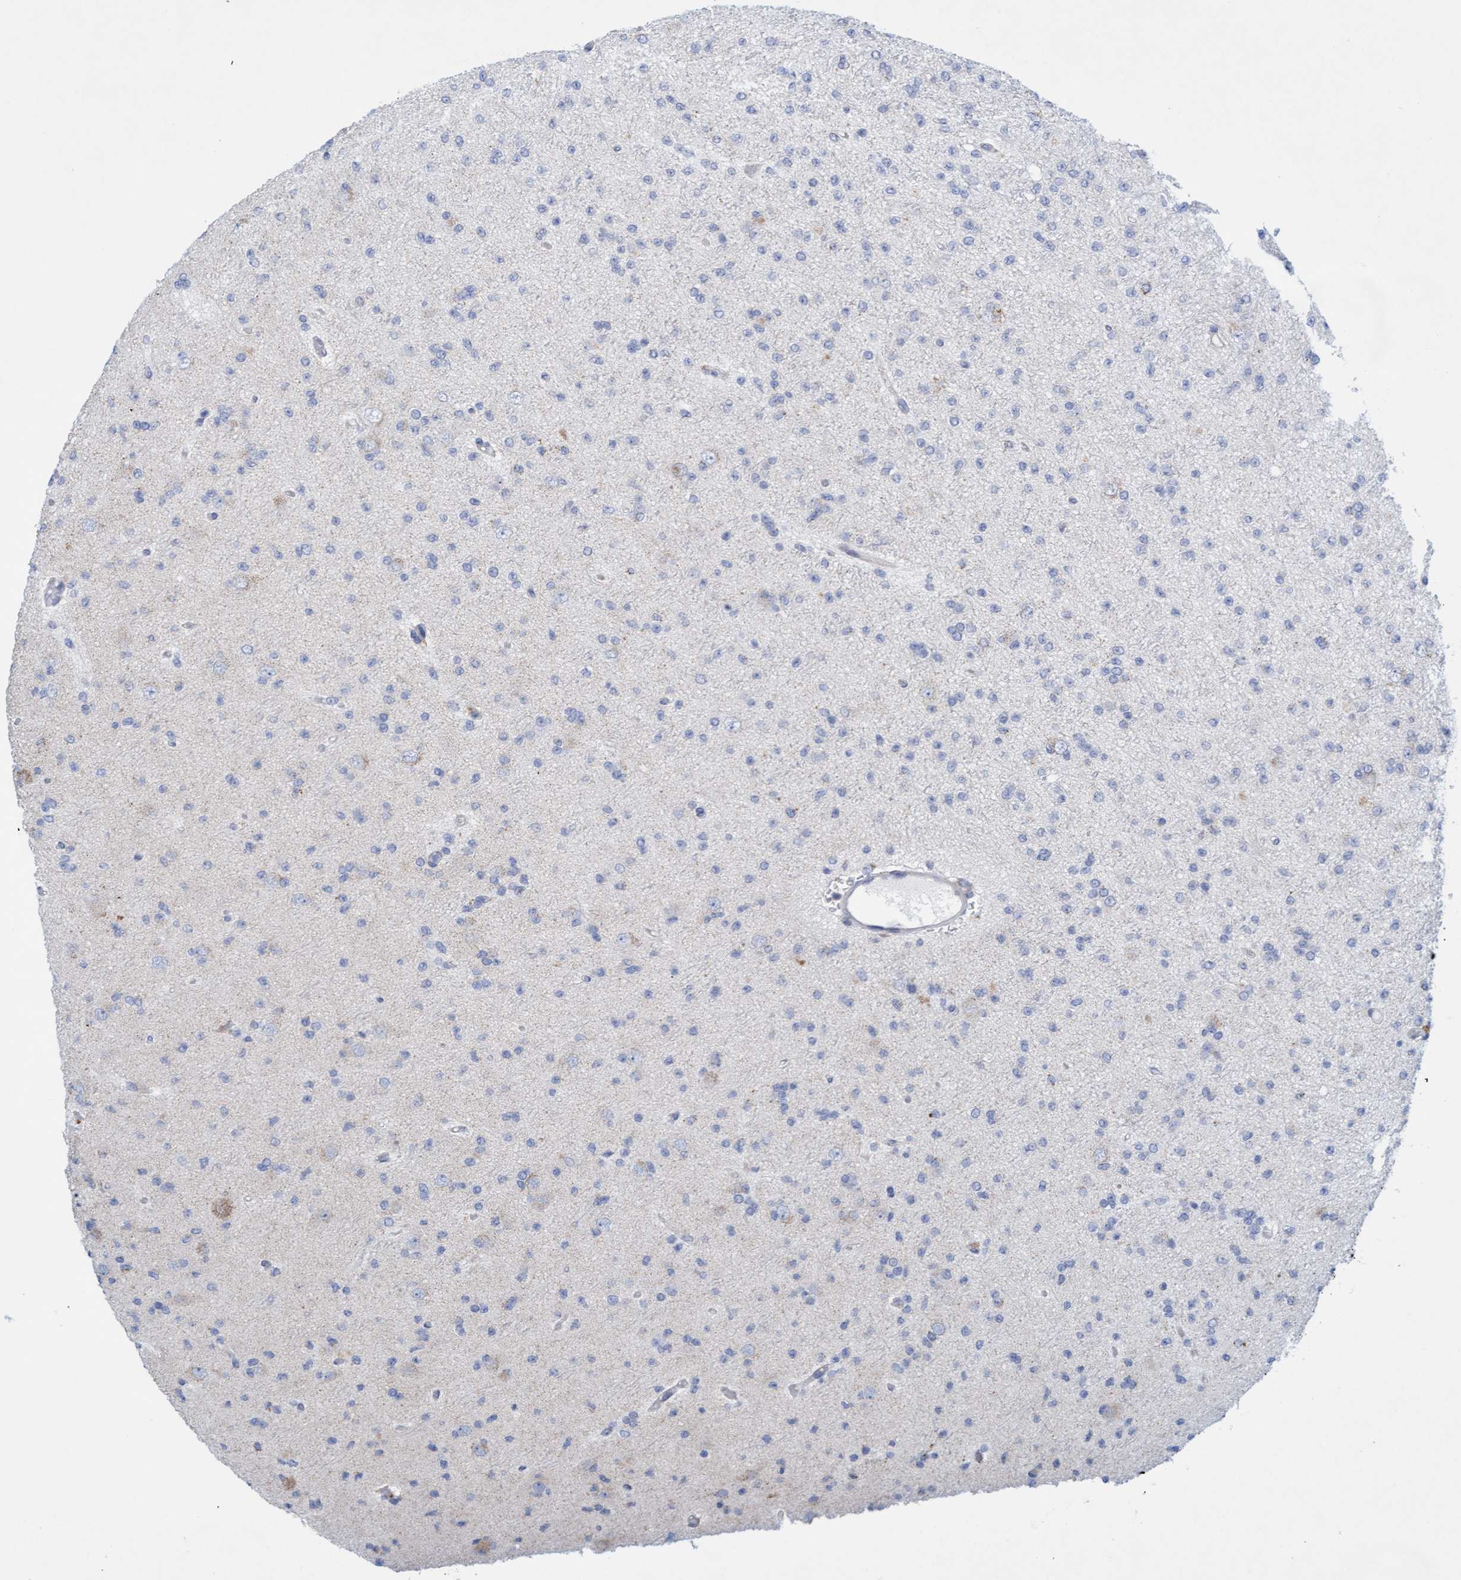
{"staining": {"intensity": "negative", "quantity": "none", "location": "none"}, "tissue": "glioma", "cell_type": "Tumor cells", "image_type": "cancer", "snomed": [{"axis": "morphology", "description": "Glioma, malignant, Low grade"}, {"axis": "topography", "description": "Brain"}], "caption": "This micrograph is of malignant glioma (low-grade) stained with immunohistochemistry (IHC) to label a protein in brown with the nuclei are counter-stained blue. There is no positivity in tumor cells.", "gene": "SGSH", "patient": {"sex": "female", "age": 22}}